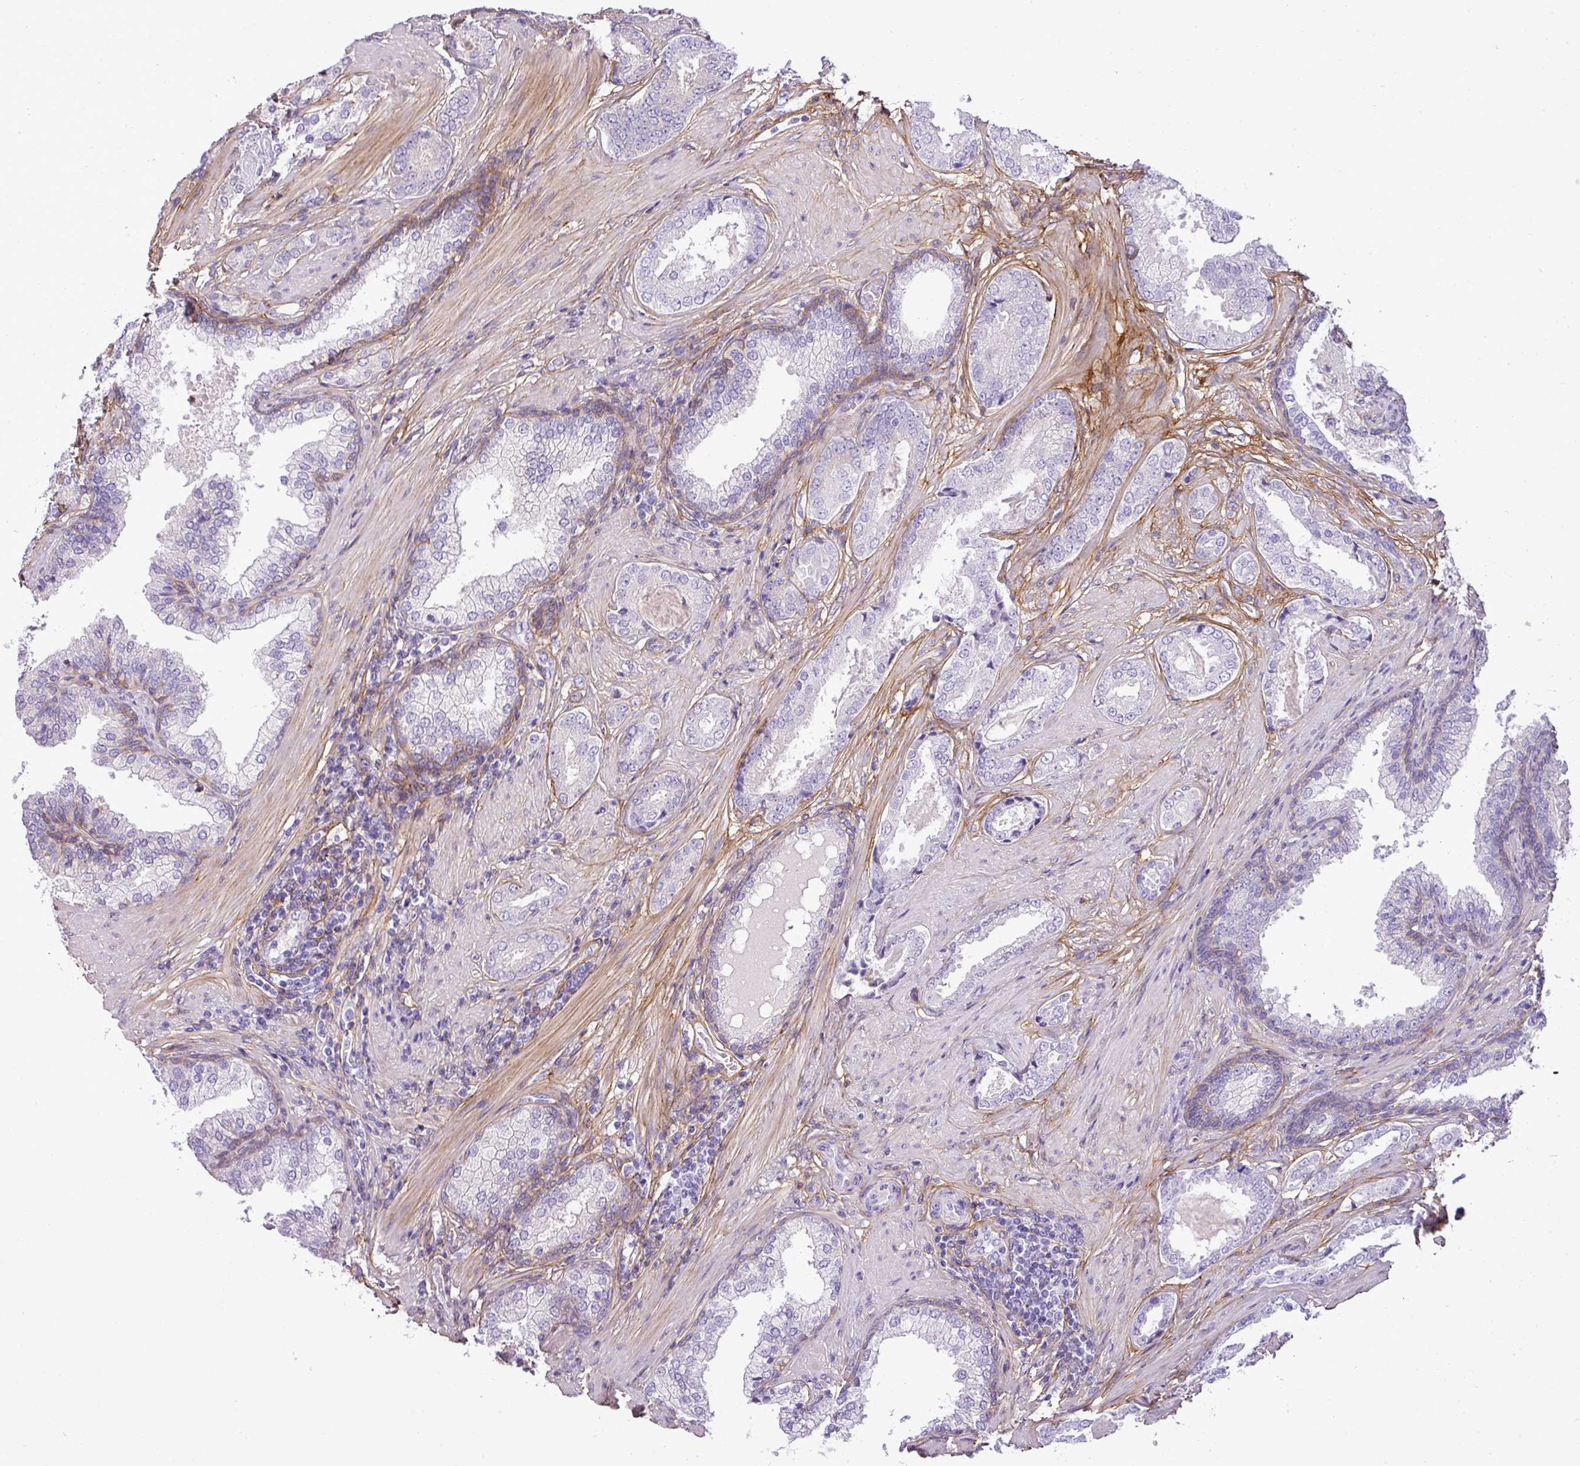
{"staining": {"intensity": "negative", "quantity": "none", "location": "none"}, "tissue": "prostate cancer", "cell_type": "Tumor cells", "image_type": "cancer", "snomed": [{"axis": "morphology", "description": "Adenocarcinoma, High grade"}, {"axis": "topography", "description": "Prostate"}], "caption": "This is a image of IHC staining of high-grade adenocarcinoma (prostate), which shows no staining in tumor cells.", "gene": "PARD6G", "patient": {"sex": "male", "age": 60}}